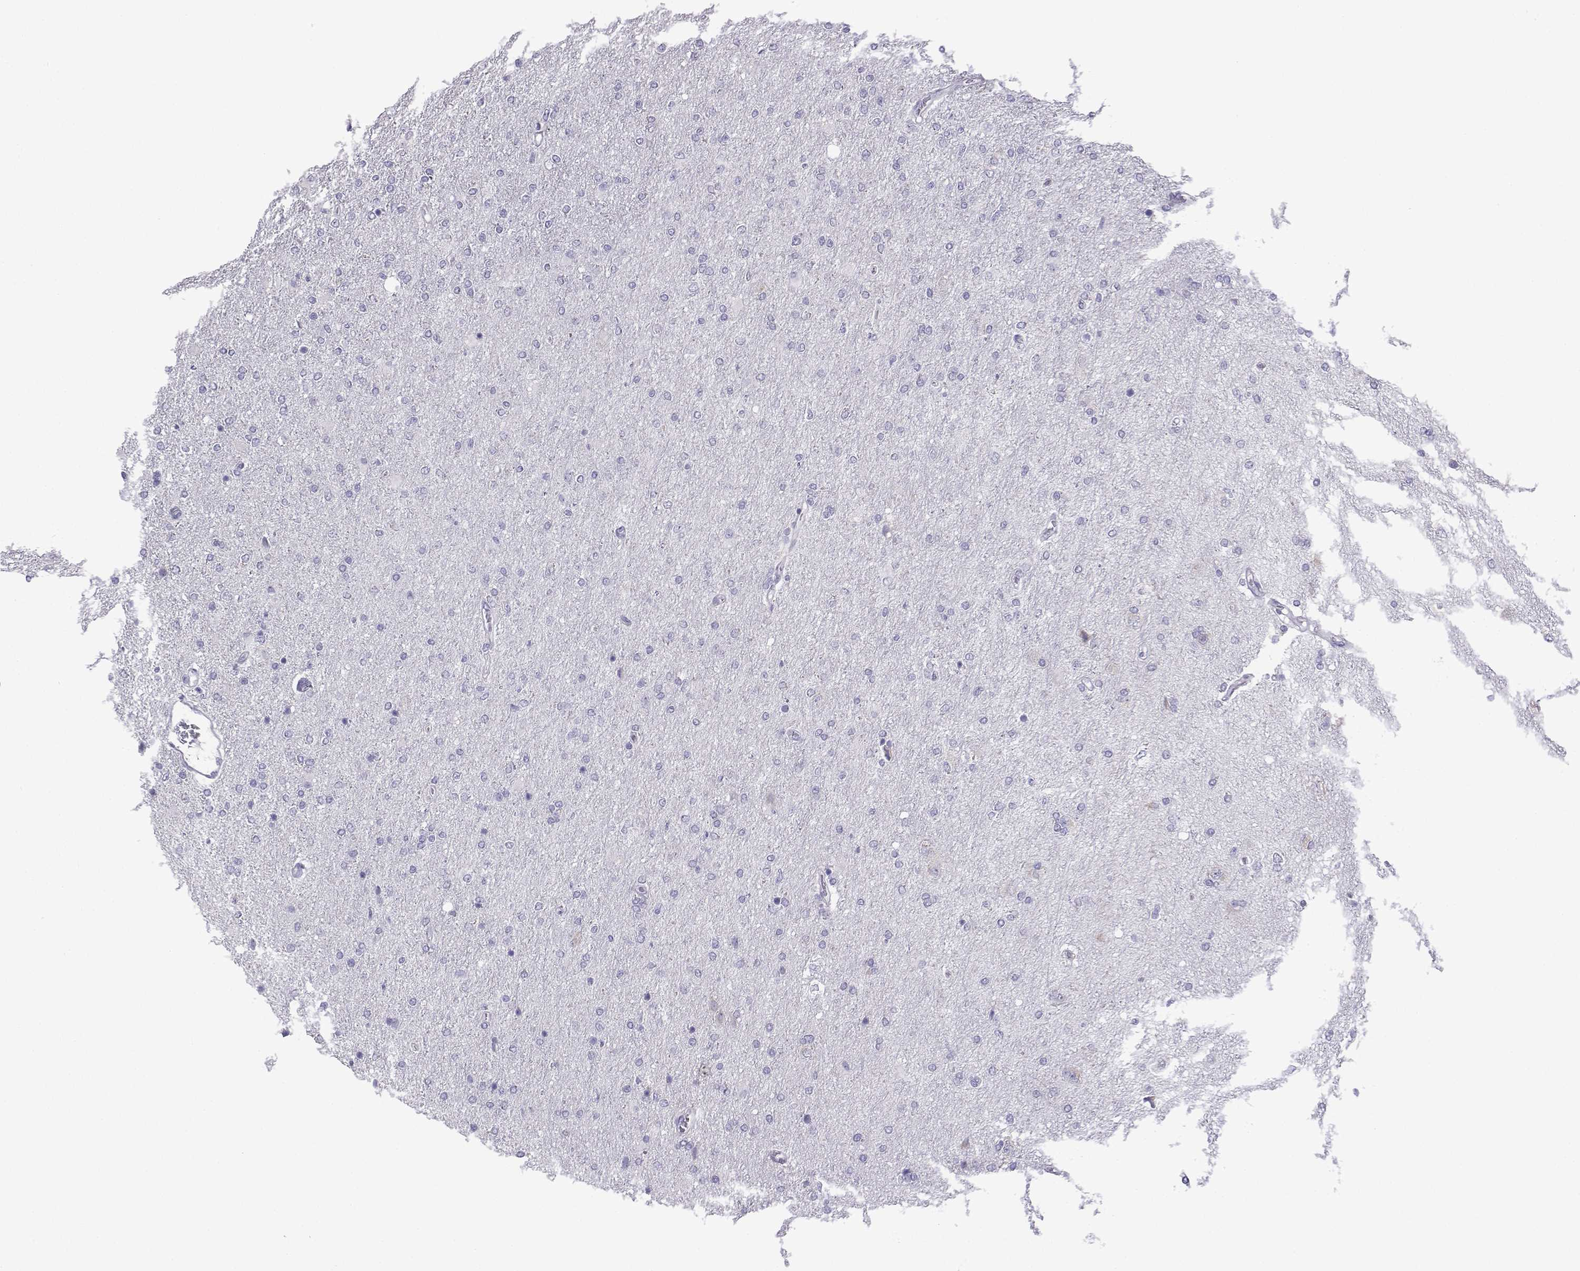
{"staining": {"intensity": "negative", "quantity": "none", "location": "none"}, "tissue": "glioma", "cell_type": "Tumor cells", "image_type": "cancer", "snomed": [{"axis": "morphology", "description": "Glioma, malignant, High grade"}, {"axis": "topography", "description": "Cerebral cortex"}], "caption": "Immunohistochemical staining of human malignant glioma (high-grade) reveals no significant staining in tumor cells.", "gene": "CFAP70", "patient": {"sex": "male", "age": 70}}